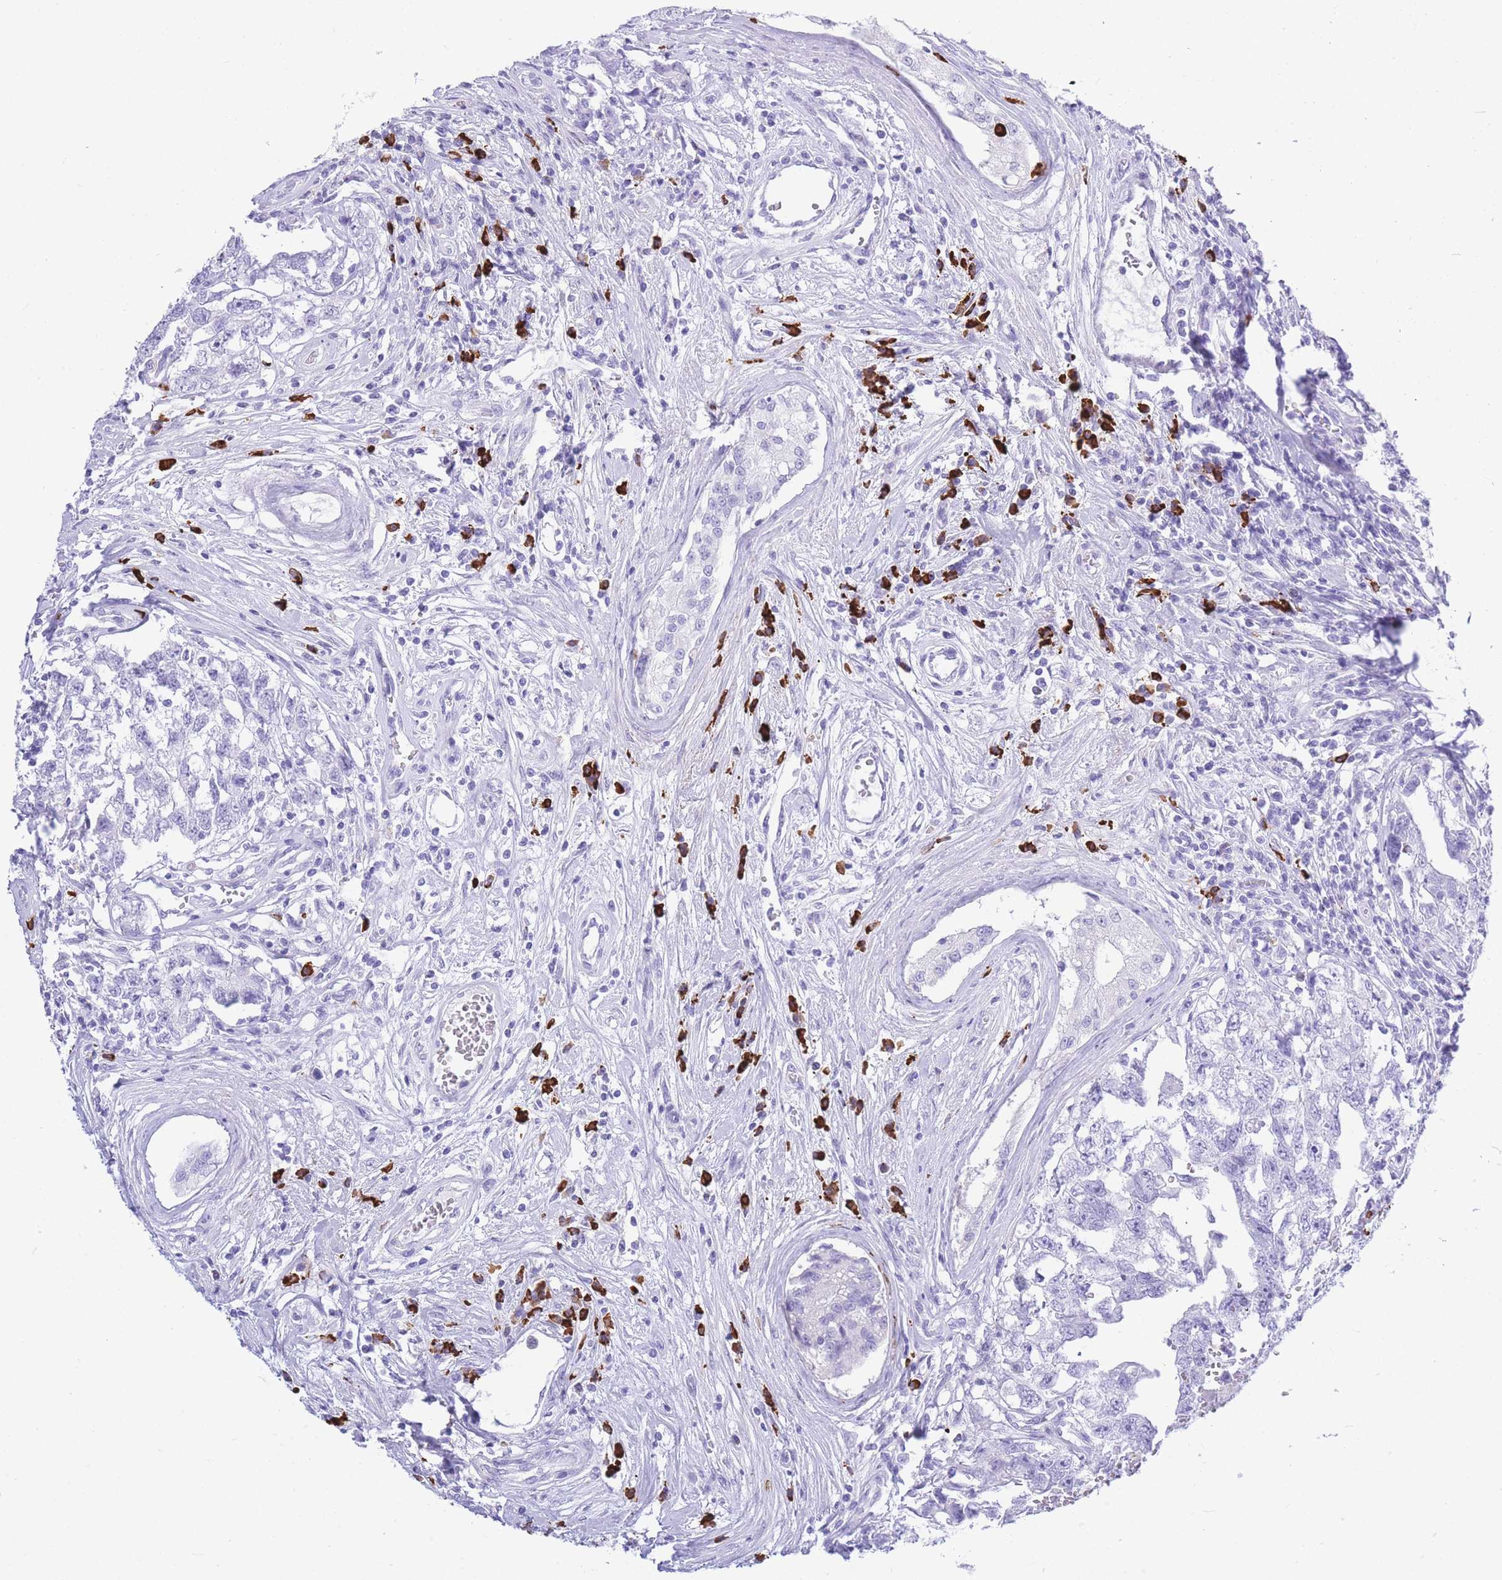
{"staining": {"intensity": "negative", "quantity": "none", "location": "none"}, "tissue": "testis cancer", "cell_type": "Tumor cells", "image_type": "cancer", "snomed": [{"axis": "morphology", "description": "Carcinoma, Embryonal, NOS"}, {"axis": "topography", "description": "Testis"}], "caption": "DAB immunohistochemical staining of human testis cancer (embryonal carcinoma) exhibits no significant positivity in tumor cells.", "gene": "ZFP62", "patient": {"sex": "male", "age": 22}}